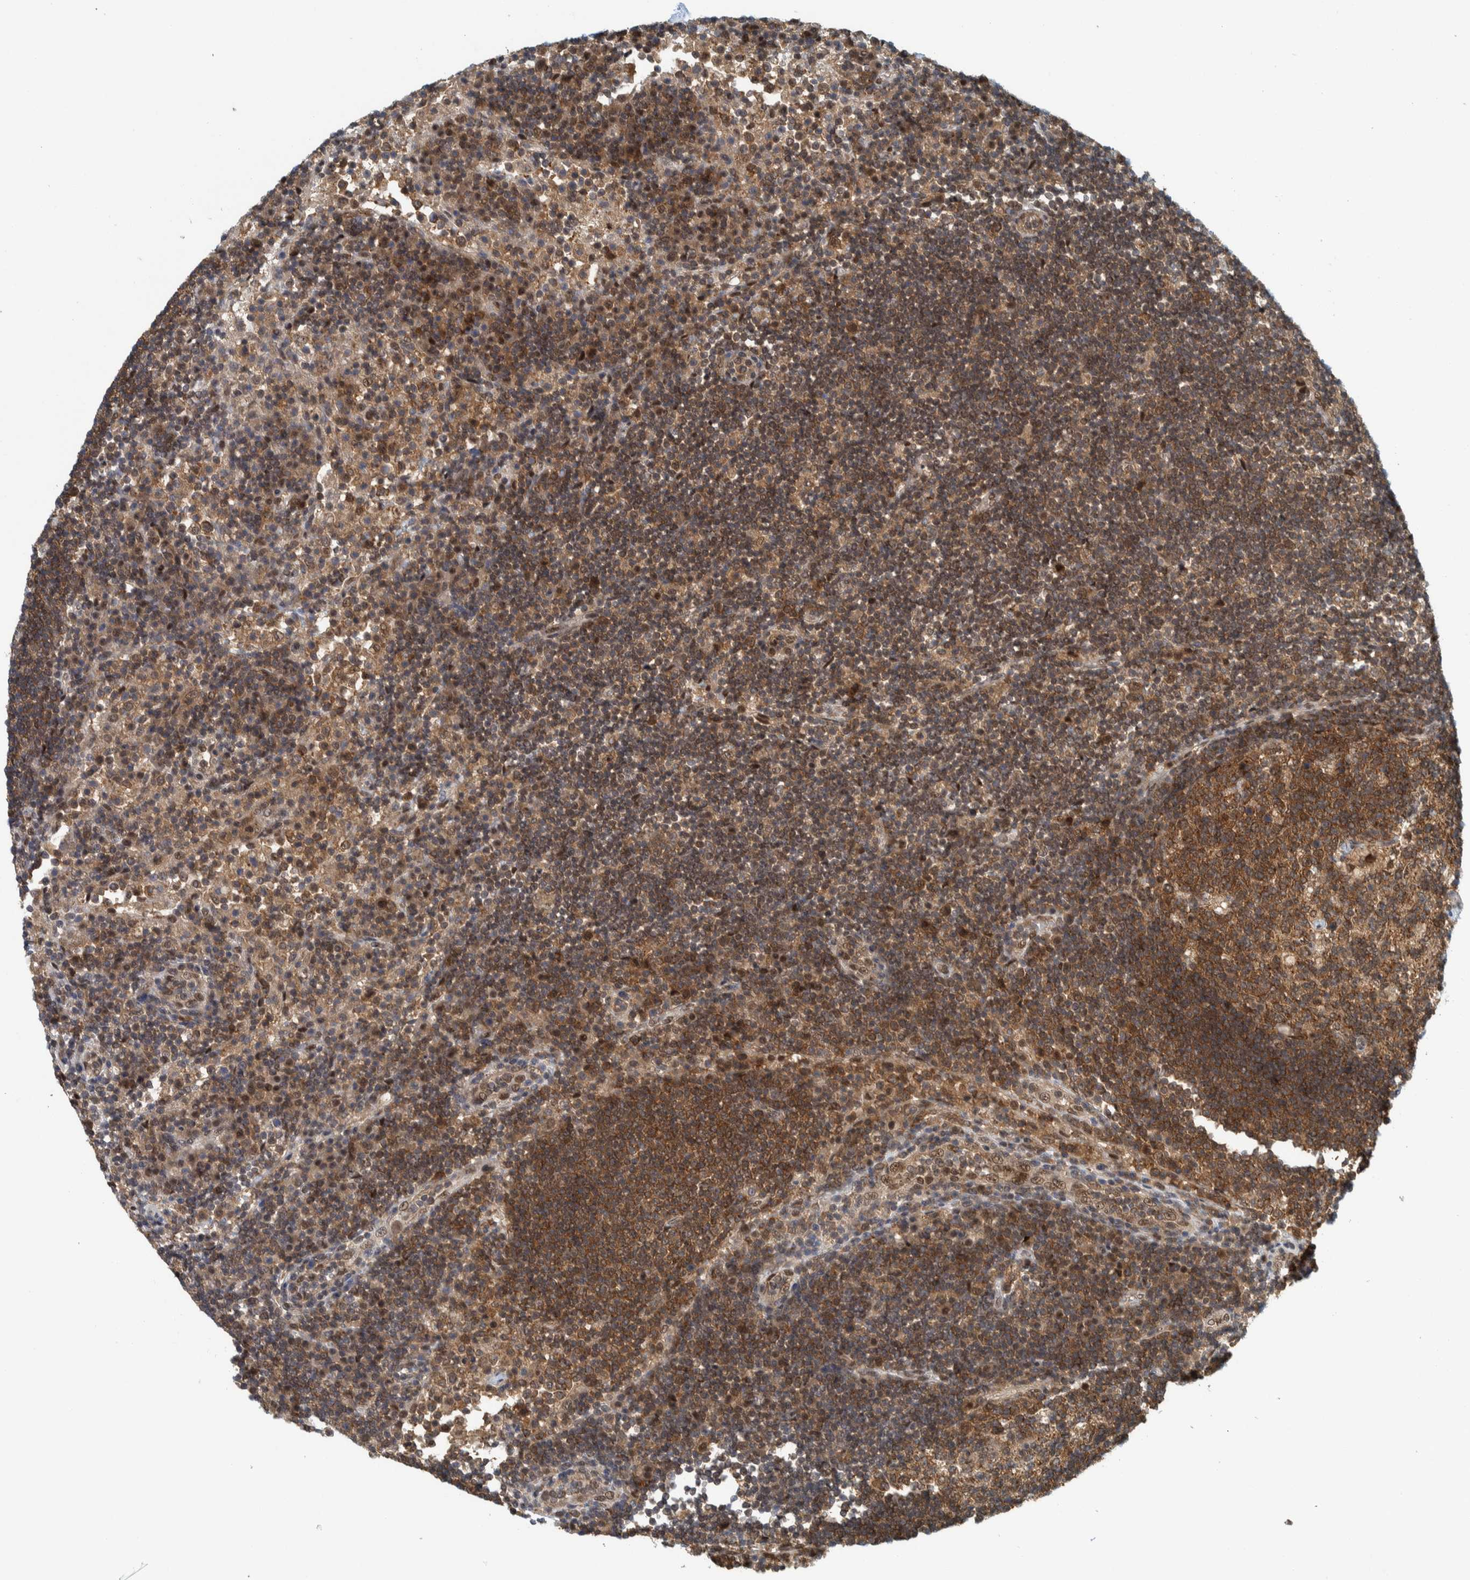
{"staining": {"intensity": "strong", "quantity": ">75%", "location": "cytoplasmic/membranous"}, "tissue": "lymph node", "cell_type": "Germinal center cells", "image_type": "normal", "snomed": [{"axis": "morphology", "description": "Normal tissue, NOS"}, {"axis": "topography", "description": "Lymph node"}], "caption": "Protein expression analysis of unremarkable lymph node reveals strong cytoplasmic/membranous positivity in approximately >75% of germinal center cells. Using DAB (3,3'-diaminobenzidine) (brown) and hematoxylin (blue) stains, captured at high magnification using brightfield microscopy.", "gene": "COPS3", "patient": {"sex": "female", "age": 53}}